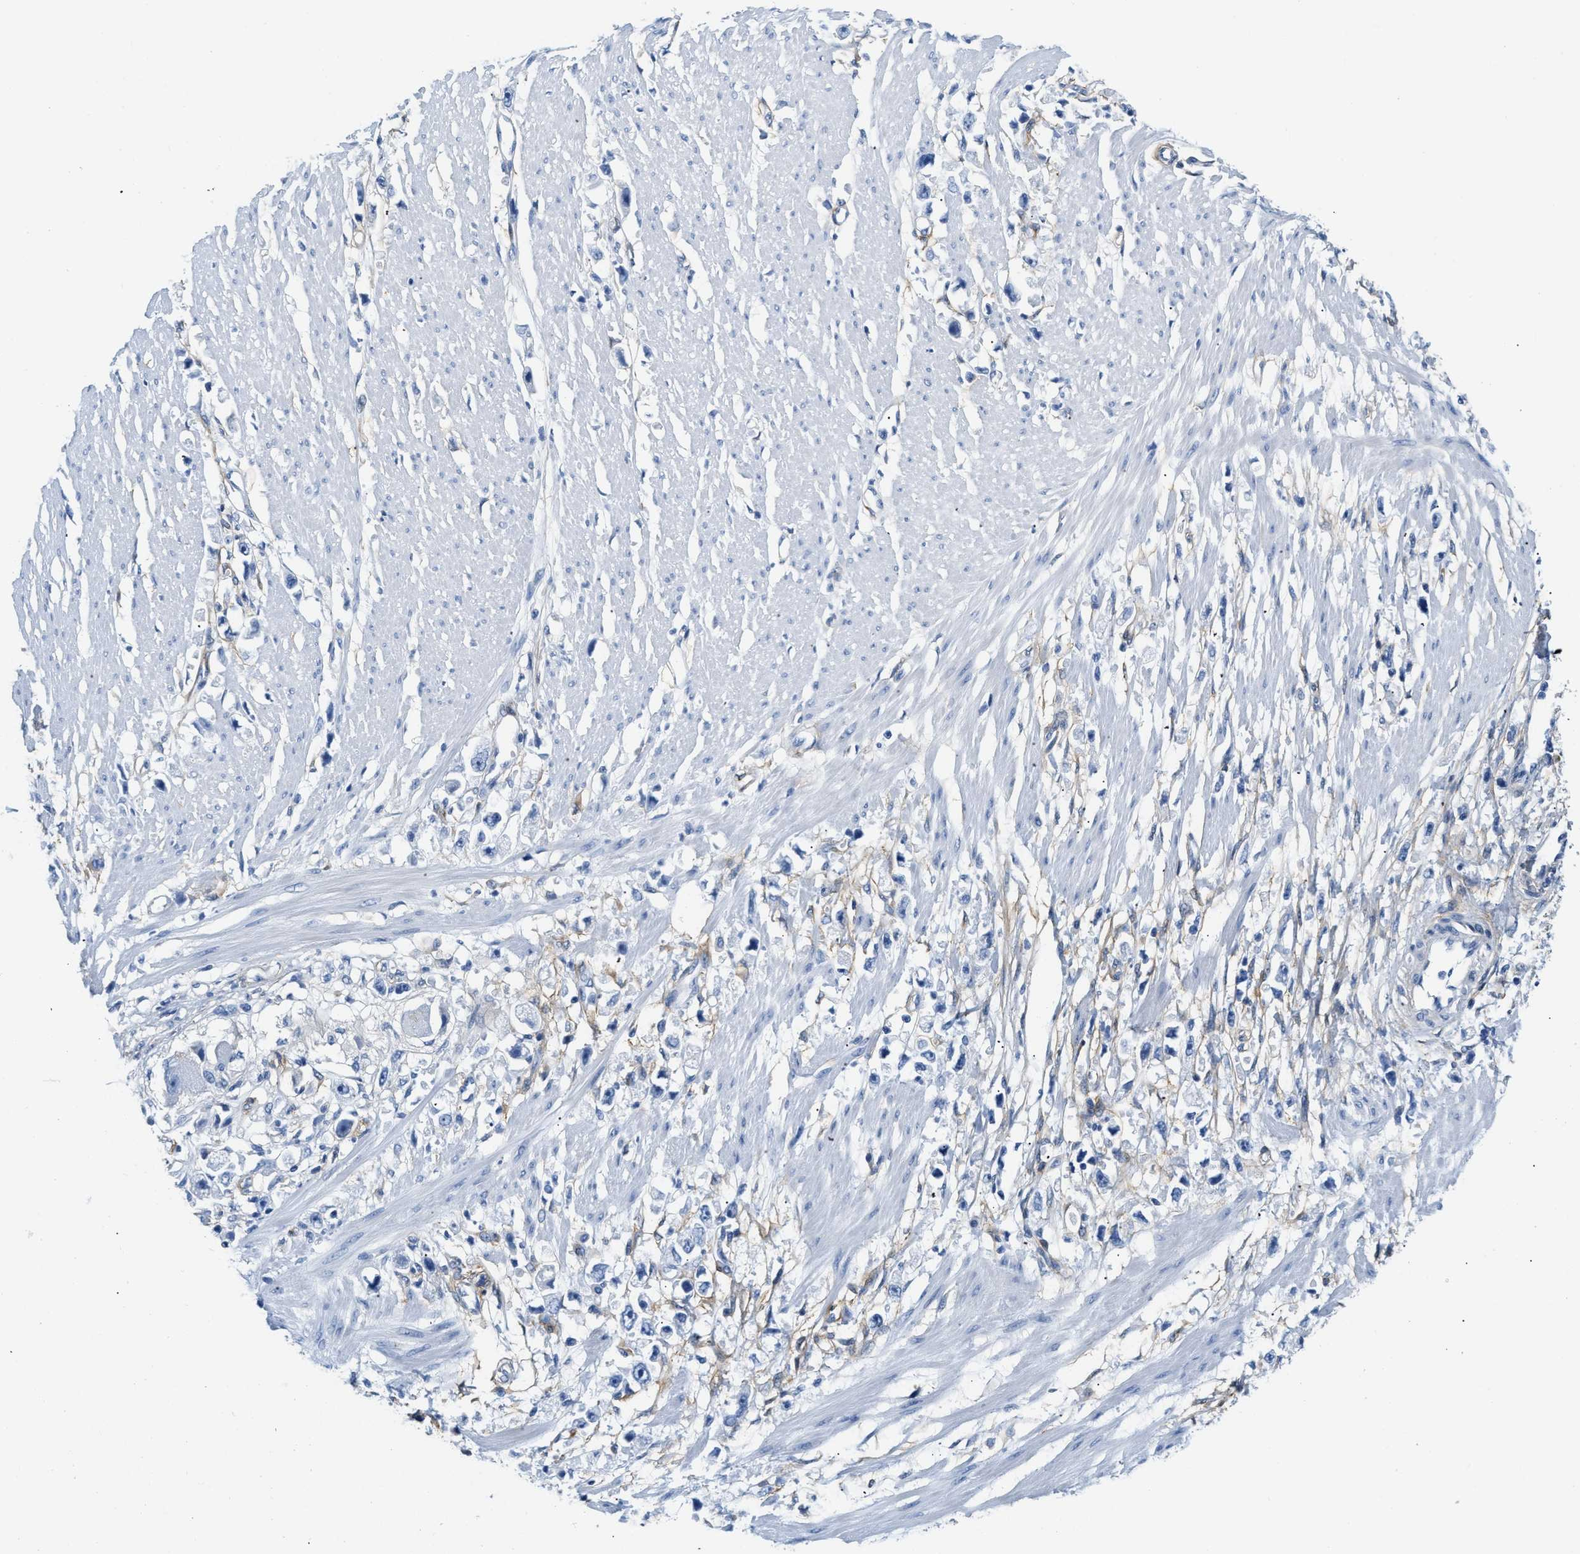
{"staining": {"intensity": "negative", "quantity": "none", "location": "none"}, "tissue": "stomach cancer", "cell_type": "Tumor cells", "image_type": "cancer", "snomed": [{"axis": "morphology", "description": "Adenocarcinoma, NOS"}, {"axis": "topography", "description": "Stomach"}], "caption": "A high-resolution histopathology image shows immunohistochemistry staining of adenocarcinoma (stomach), which displays no significant expression in tumor cells.", "gene": "PDGFRB", "patient": {"sex": "female", "age": 59}}